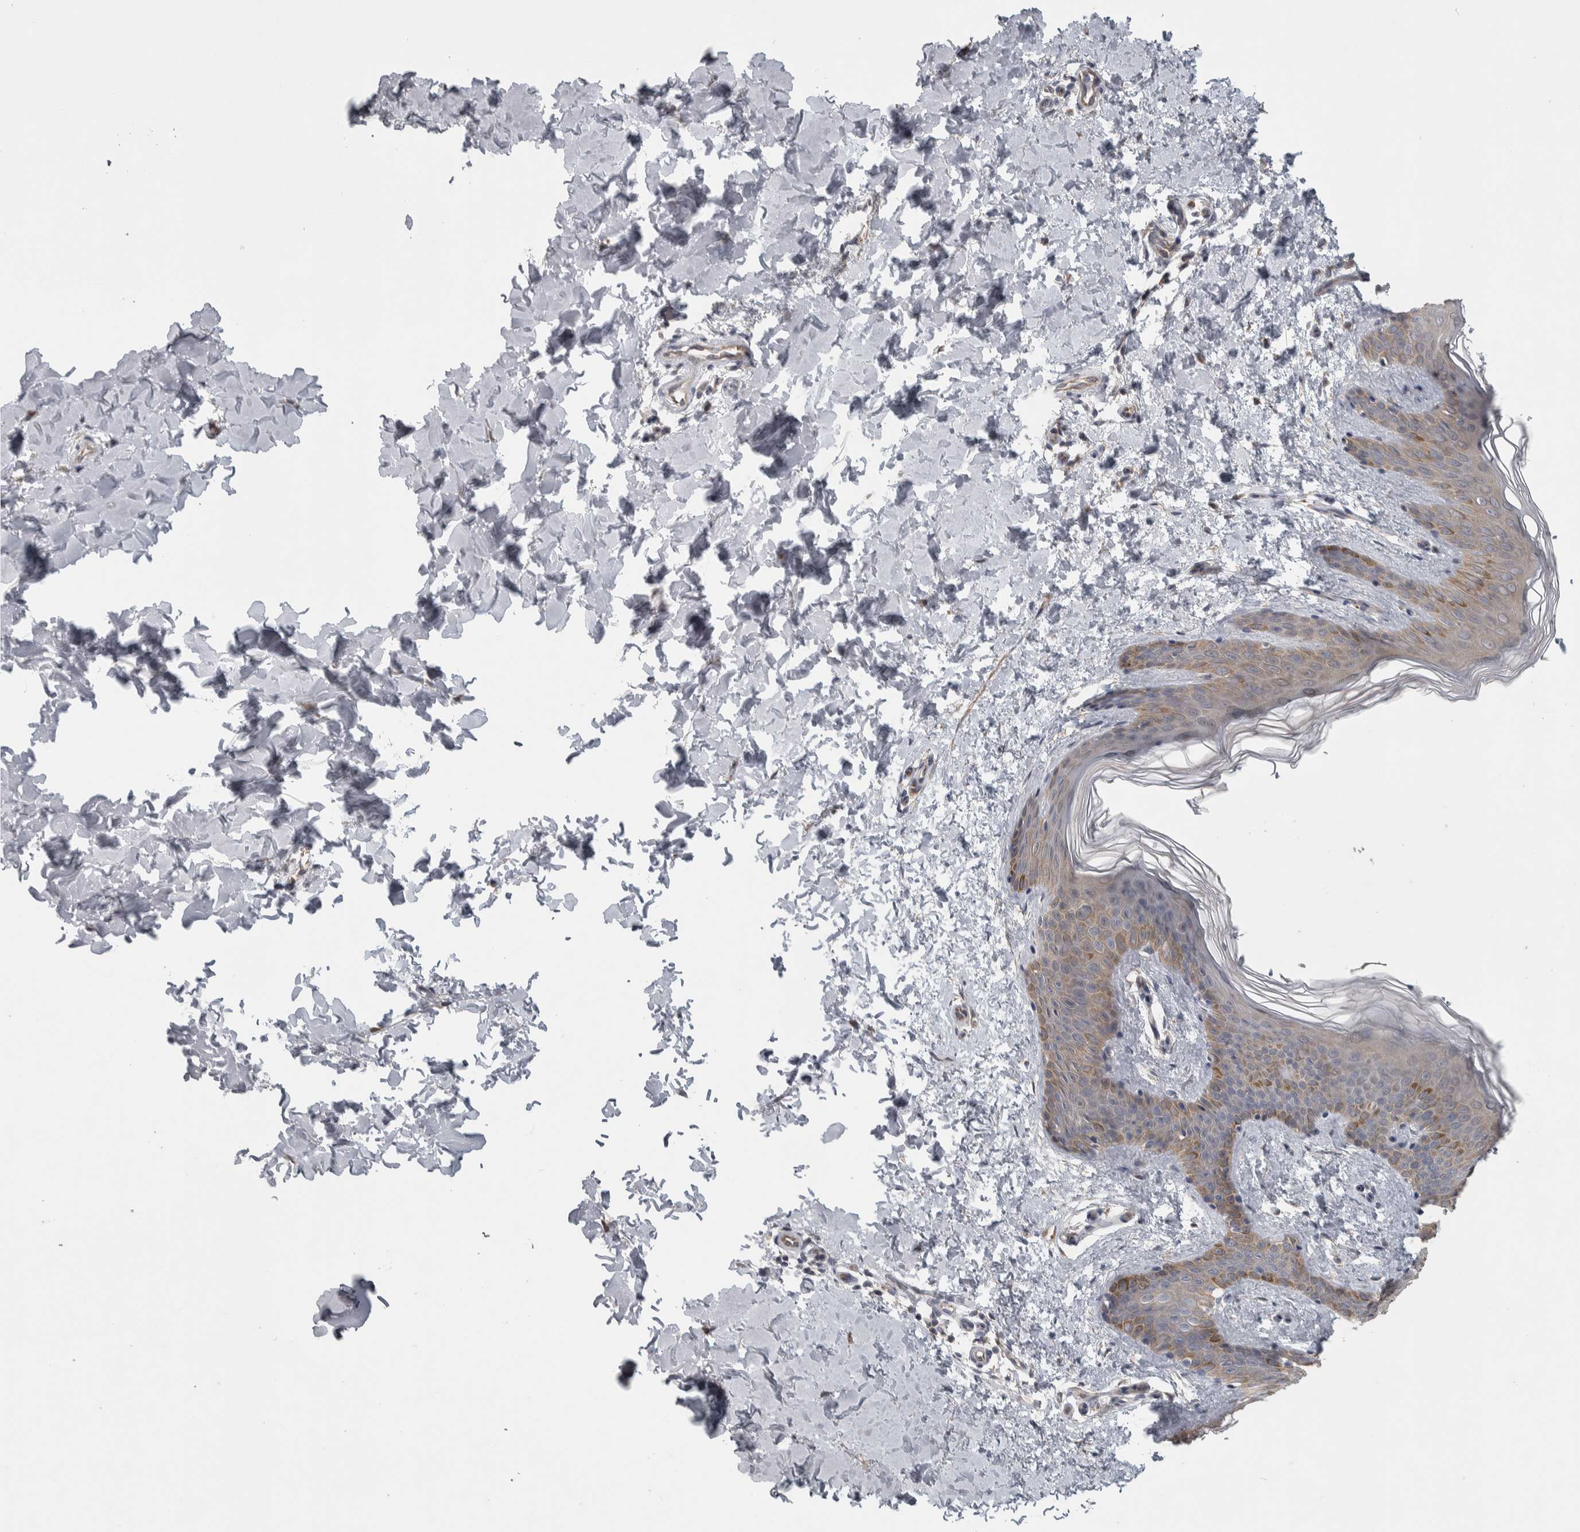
{"staining": {"intensity": "weak", "quantity": "<25%", "location": "cytoplasmic/membranous"}, "tissue": "skin", "cell_type": "Fibroblasts", "image_type": "normal", "snomed": [{"axis": "morphology", "description": "Normal tissue, NOS"}, {"axis": "morphology", "description": "Neoplasm, benign, NOS"}, {"axis": "topography", "description": "Skin"}, {"axis": "topography", "description": "Soft tissue"}], "caption": "DAB immunohistochemical staining of normal skin exhibits no significant staining in fibroblasts.", "gene": "SRP68", "patient": {"sex": "male", "age": 26}}